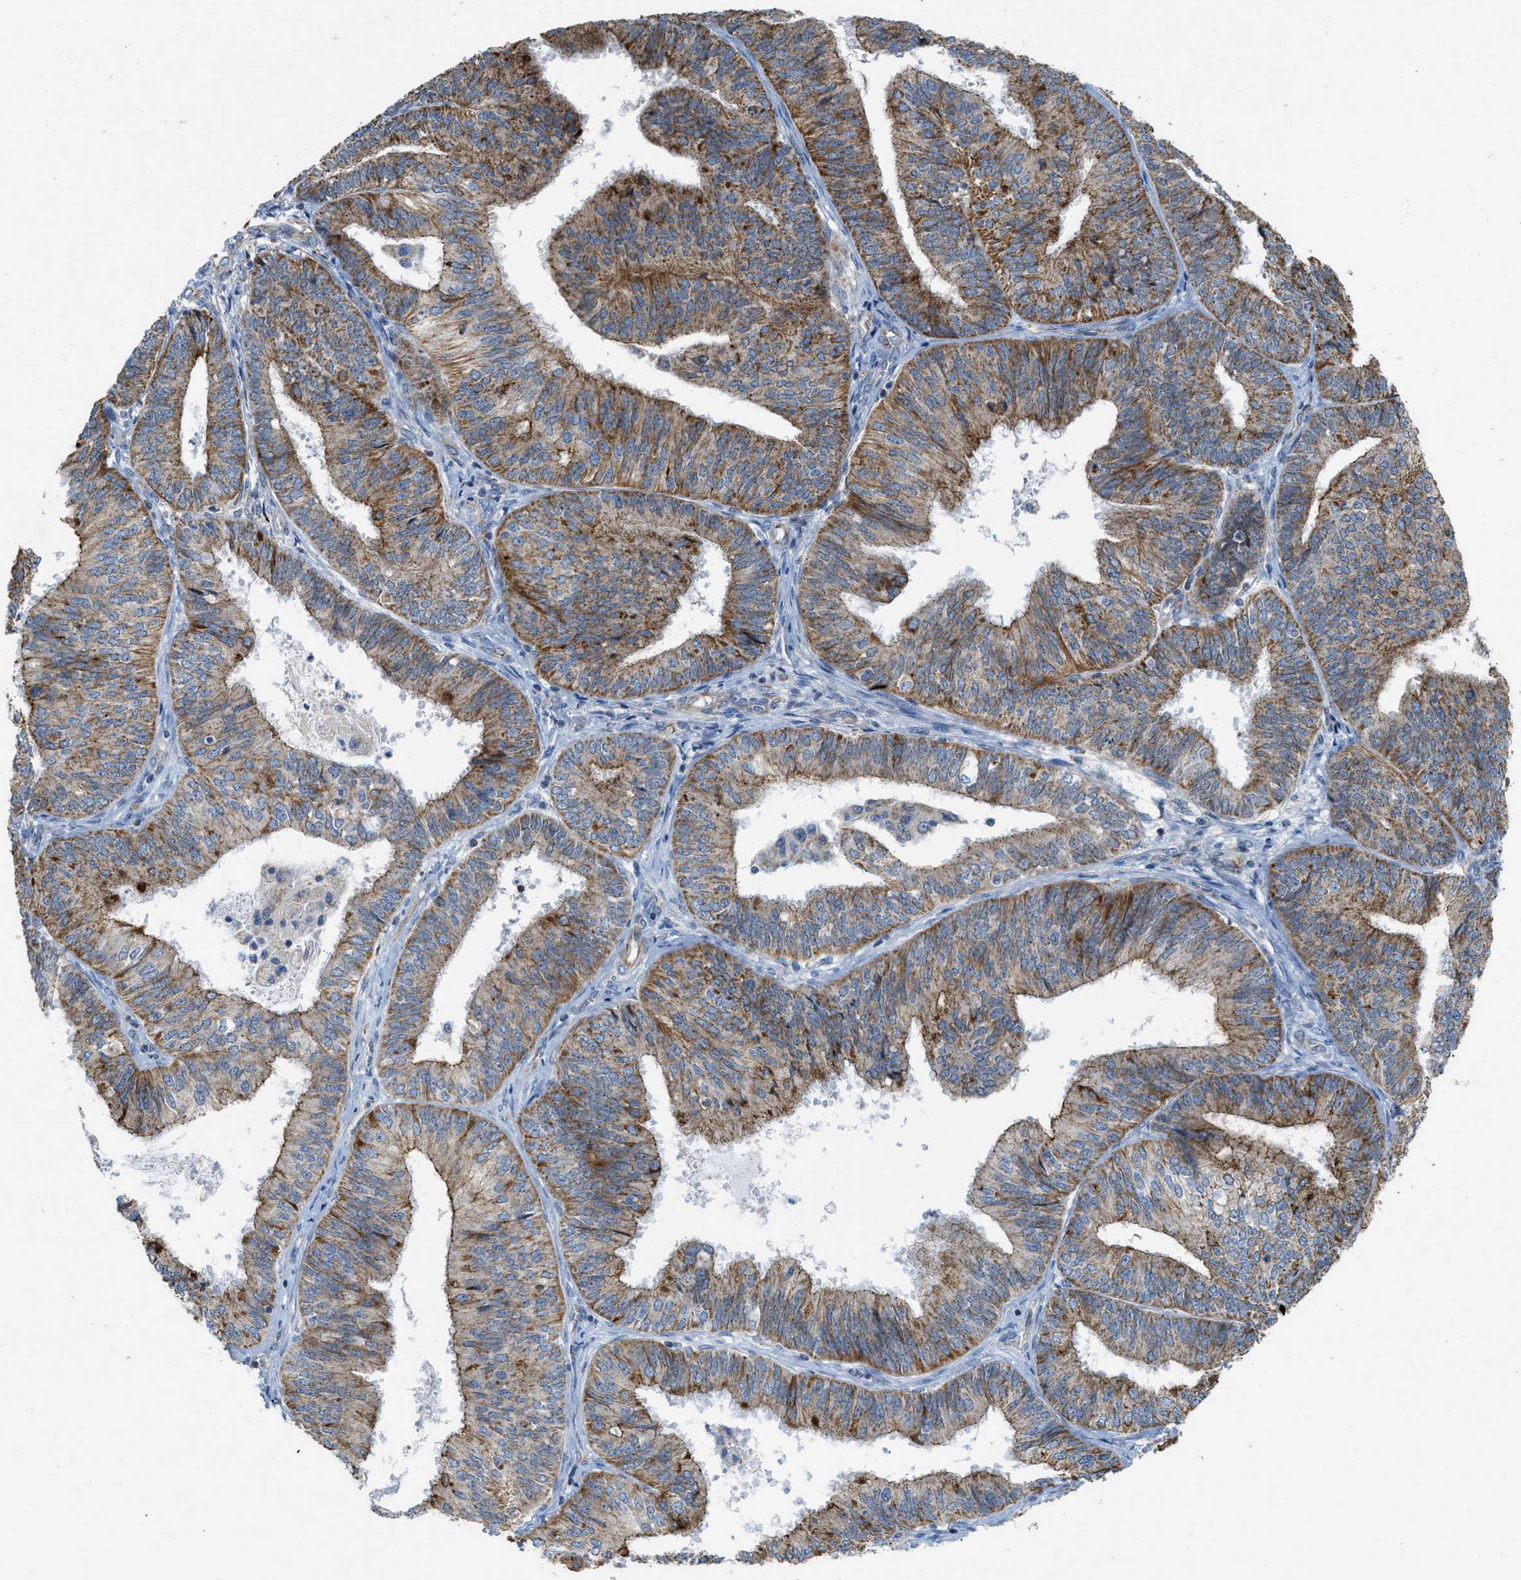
{"staining": {"intensity": "moderate", "quantity": "25%-75%", "location": "cytoplasmic/membranous"}, "tissue": "endometrial cancer", "cell_type": "Tumor cells", "image_type": "cancer", "snomed": [{"axis": "morphology", "description": "Adenocarcinoma, NOS"}, {"axis": "topography", "description": "Endometrium"}], "caption": "DAB (3,3'-diaminobenzidine) immunohistochemical staining of adenocarcinoma (endometrial) shows moderate cytoplasmic/membranous protein staining in approximately 25%-75% of tumor cells.", "gene": "BTN3A1", "patient": {"sex": "female", "age": 58}}